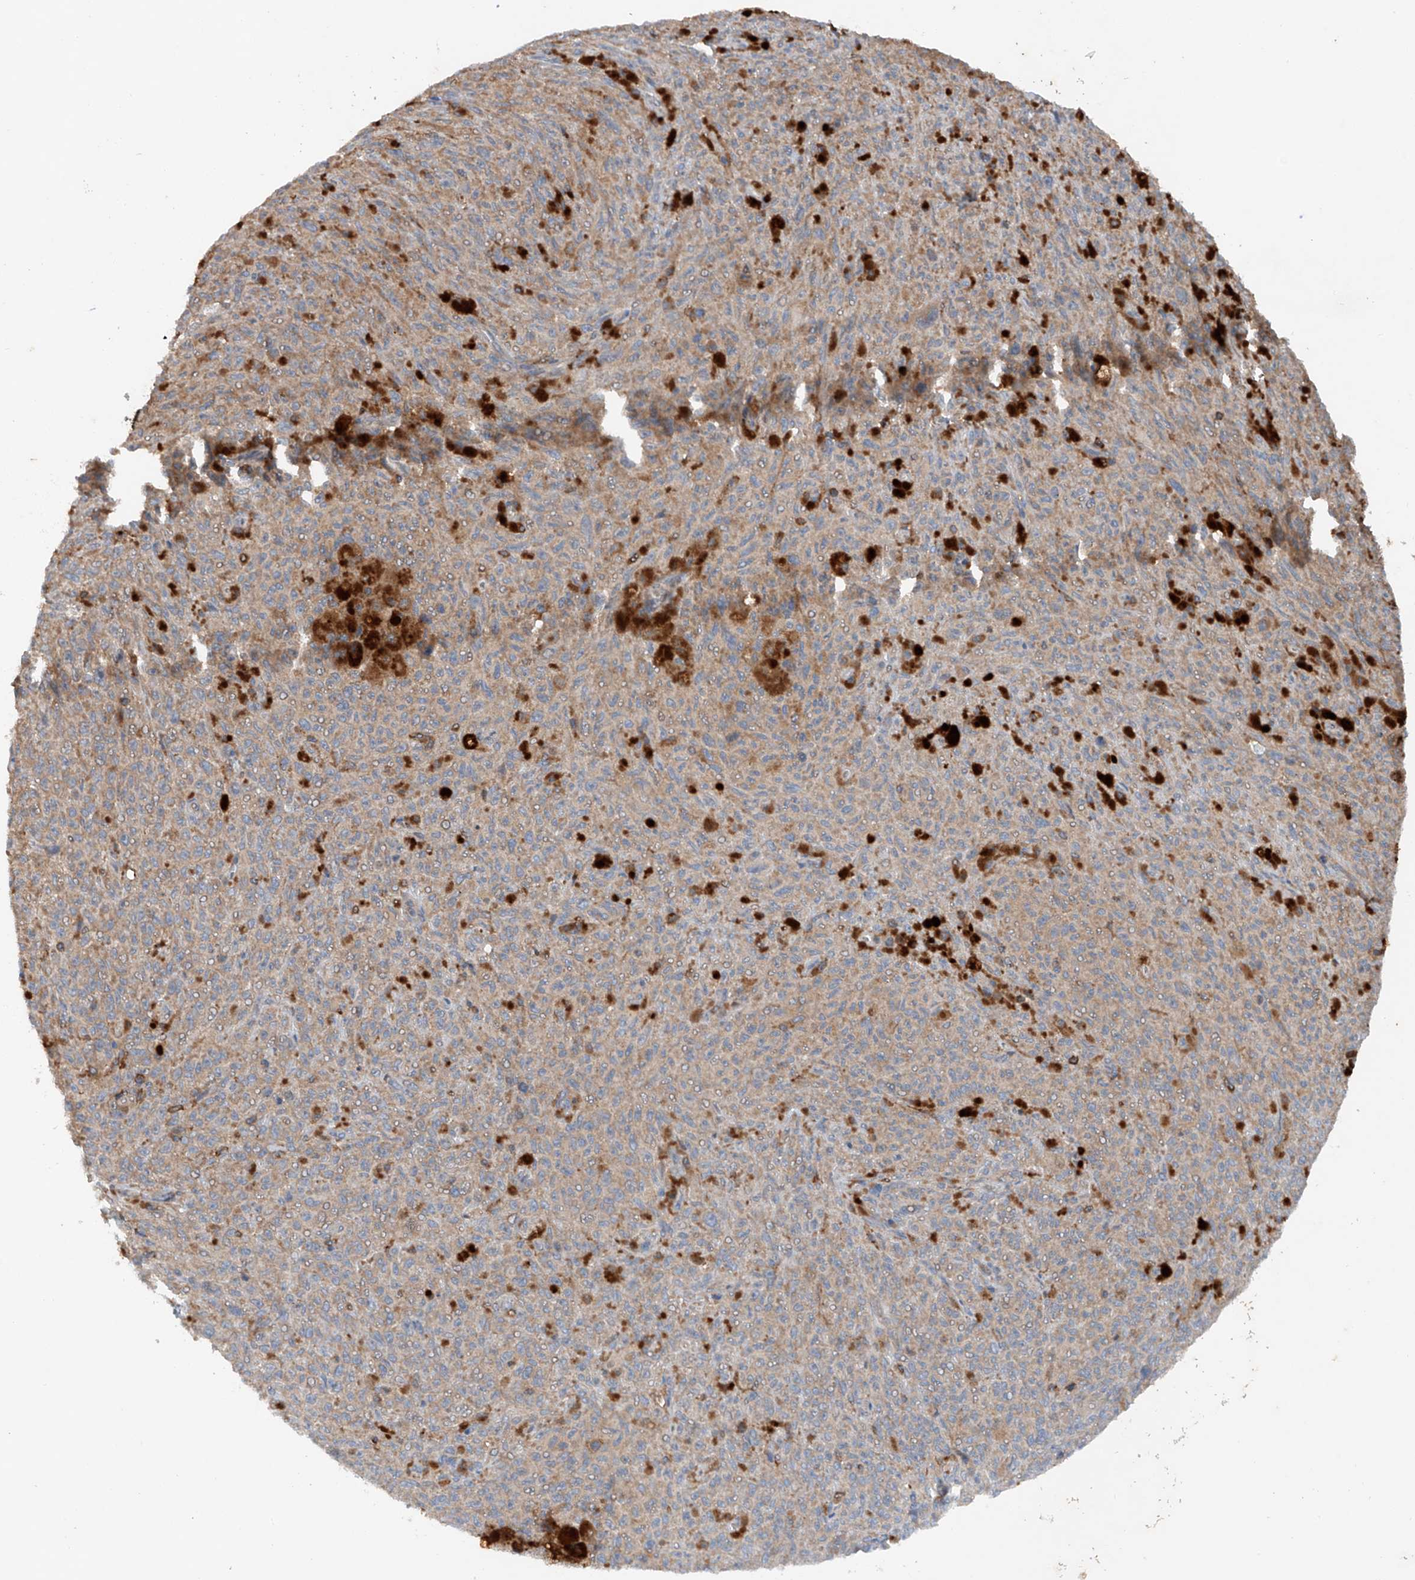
{"staining": {"intensity": "weak", "quantity": "25%-75%", "location": "cytoplasmic/membranous"}, "tissue": "melanoma", "cell_type": "Tumor cells", "image_type": "cancer", "snomed": [{"axis": "morphology", "description": "Malignant melanoma, NOS"}, {"axis": "topography", "description": "Skin"}], "caption": "This is a micrograph of immunohistochemistry staining of malignant melanoma, which shows weak positivity in the cytoplasmic/membranous of tumor cells.", "gene": "CEP85L", "patient": {"sex": "female", "age": 82}}